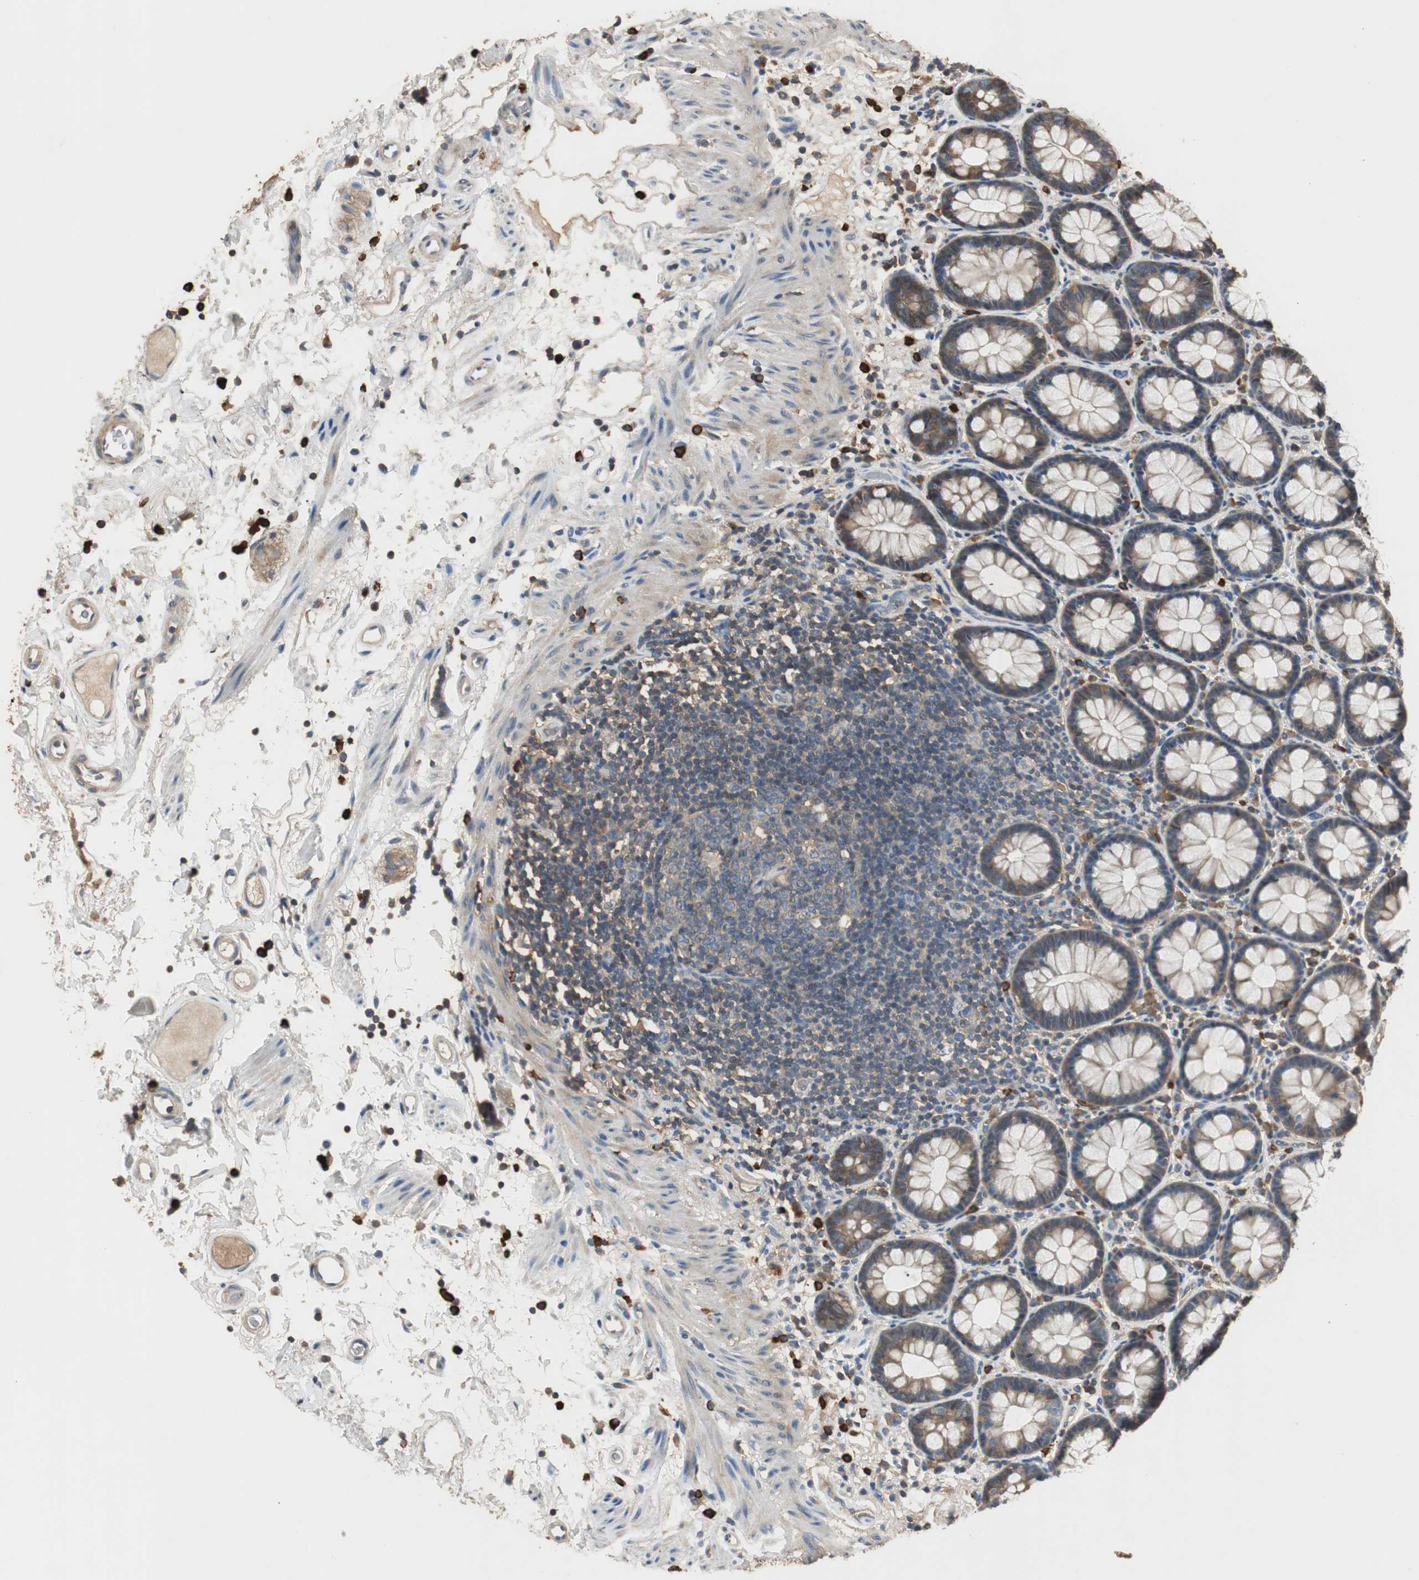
{"staining": {"intensity": "weak", "quantity": ">75%", "location": "cytoplasmic/membranous"}, "tissue": "rectum", "cell_type": "Glandular cells", "image_type": "normal", "snomed": [{"axis": "morphology", "description": "Normal tissue, NOS"}, {"axis": "topography", "description": "Rectum"}], "caption": "The micrograph exhibits staining of benign rectum, revealing weak cytoplasmic/membranous protein expression (brown color) within glandular cells.", "gene": "TNFRSF14", "patient": {"sex": "male", "age": 92}}